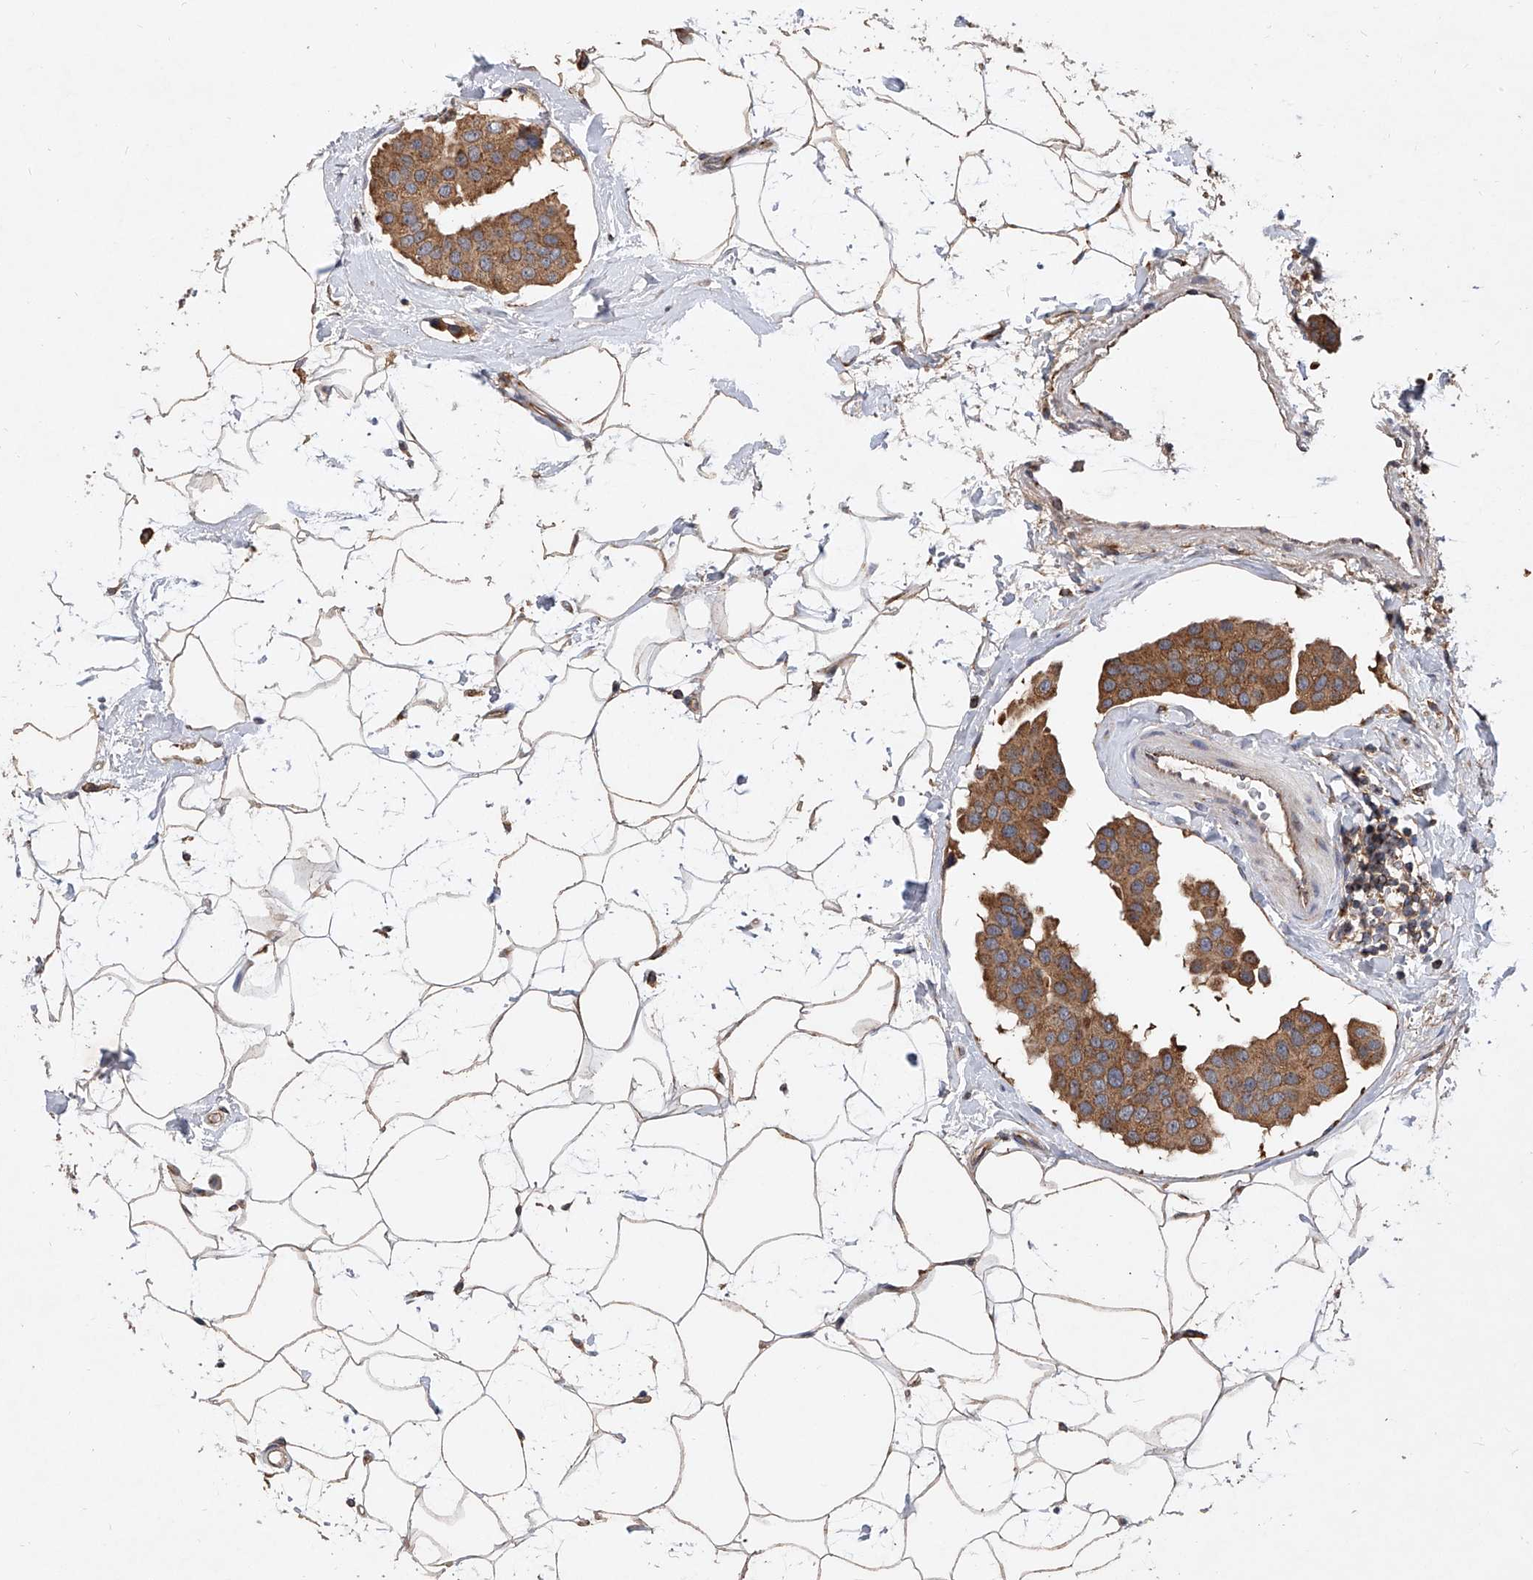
{"staining": {"intensity": "moderate", "quantity": ">75%", "location": "cytoplasmic/membranous"}, "tissue": "breast cancer", "cell_type": "Tumor cells", "image_type": "cancer", "snomed": [{"axis": "morphology", "description": "Normal tissue, NOS"}, {"axis": "morphology", "description": "Duct carcinoma"}, {"axis": "topography", "description": "Breast"}], "caption": "A high-resolution image shows immunohistochemistry staining of breast cancer (invasive ductal carcinoma), which shows moderate cytoplasmic/membranous staining in about >75% of tumor cells.", "gene": "CFAP410", "patient": {"sex": "female", "age": 39}}